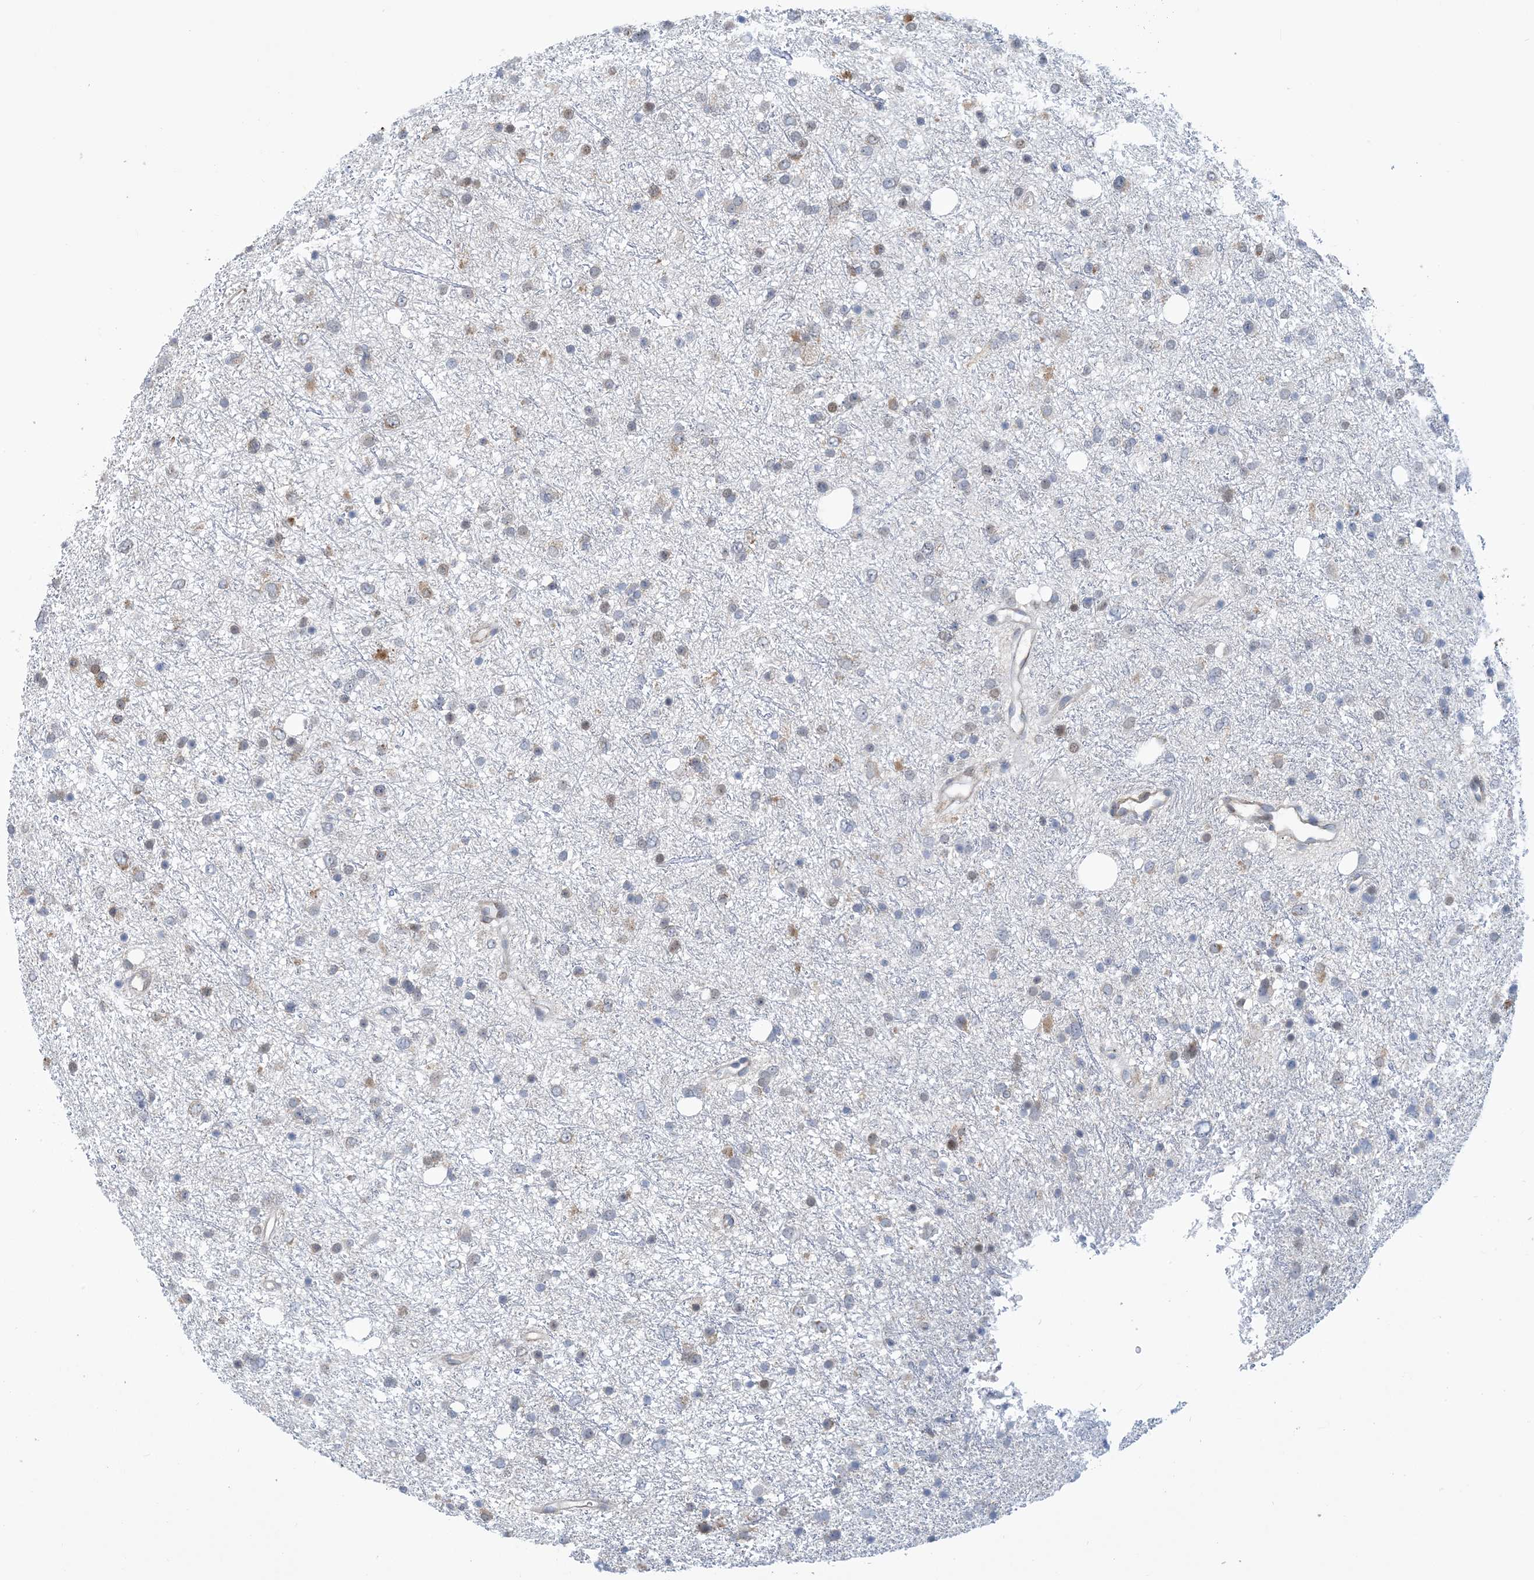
{"staining": {"intensity": "weak", "quantity": "<25%", "location": "cytoplasmic/membranous"}, "tissue": "glioma", "cell_type": "Tumor cells", "image_type": "cancer", "snomed": [{"axis": "morphology", "description": "Glioma, malignant, Low grade"}, {"axis": "topography", "description": "Cerebral cortex"}], "caption": "The photomicrograph displays no significant staining in tumor cells of malignant low-grade glioma.", "gene": "CCDC14", "patient": {"sex": "female", "age": 39}}